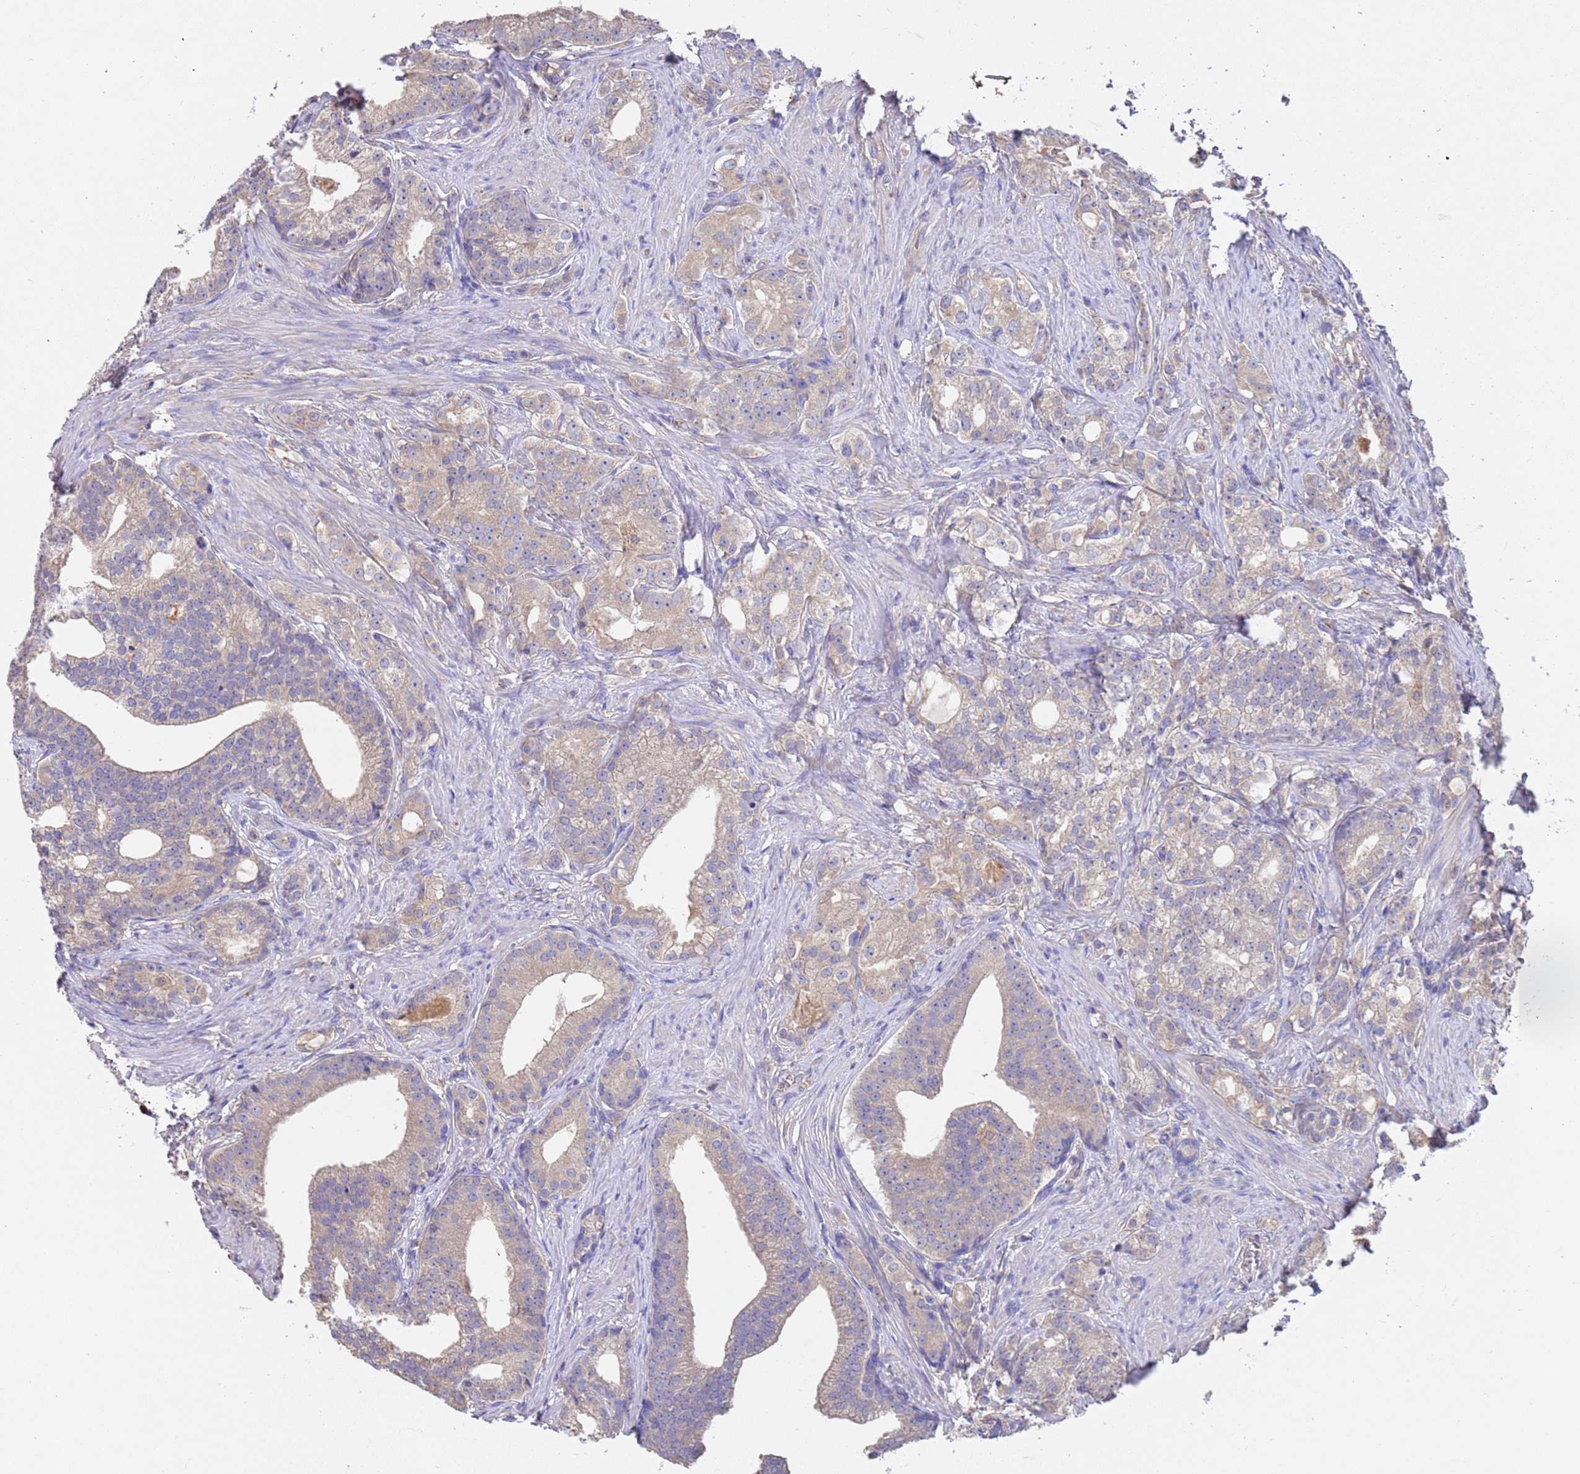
{"staining": {"intensity": "weak", "quantity": ">75%", "location": "cytoplasmic/membranous"}, "tissue": "prostate cancer", "cell_type": "Tumor cells", "image_type": "cancer", "snomed": [{"axis": "morphology", "description": "Adenocarcinoma, Low grade"}, {"axis": "topography", "description": "Prostate"}], "caption": "Immunohistochemical staining of low-grade adenocarcinoma (prostate) shows low levels of weak cytoplasmic/membranous expression in approximately >75% of tumor cells.", "gene": "SRL", "patient": {"sex": "male", "age": 71}}